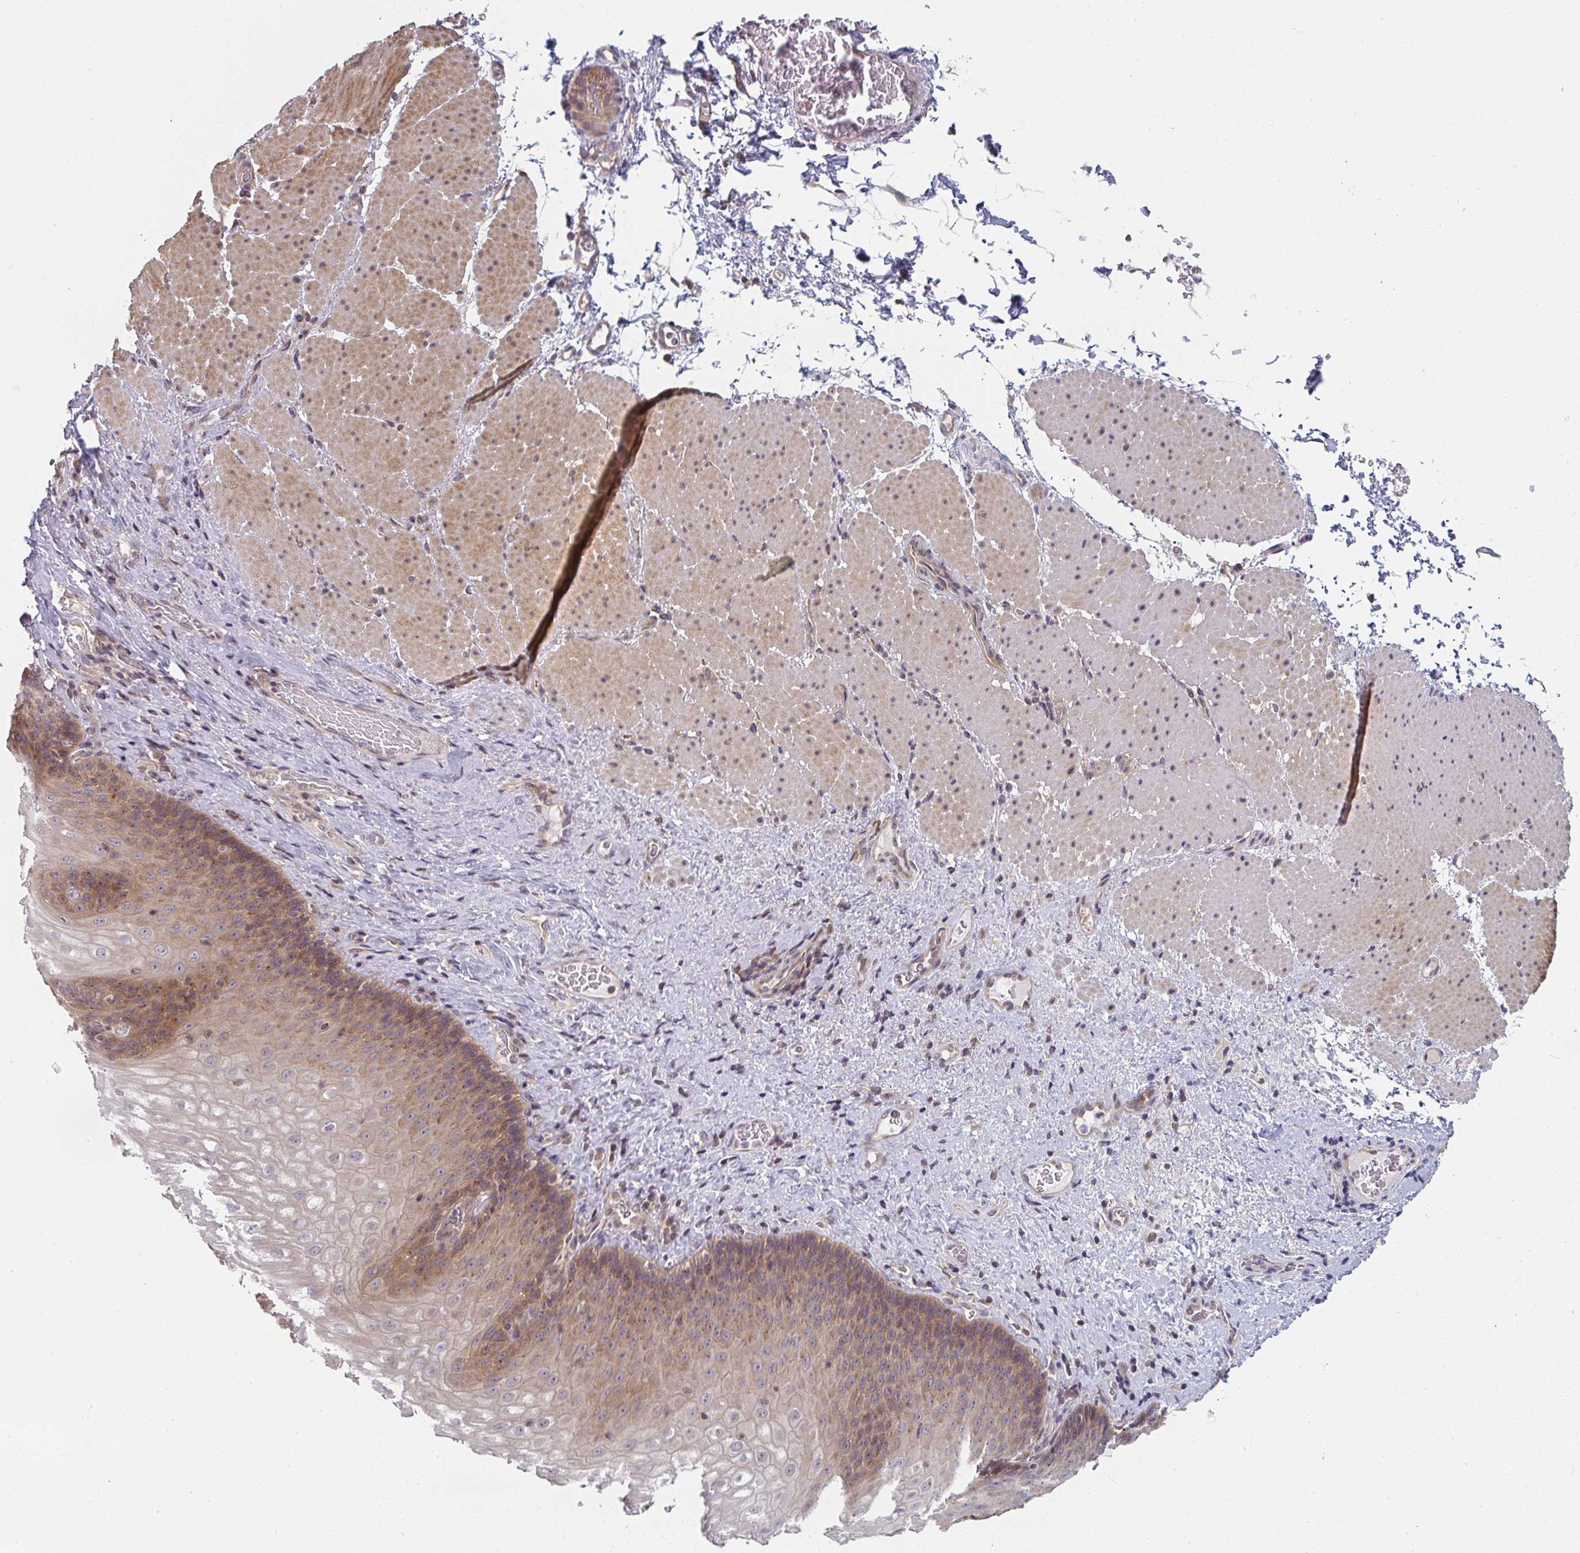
{"staining": {"intensity": "moderate", "quantity": "25%-75%", "location": "cytoplasmic/membranous,nuclear"}, "tissue": "esophagus", "cell_type": "Squamous epithelial cells", "image_type": "normal", "snomed": [{"axis": "morphology", "description": "Normal tissue, NOS"}, {"axis": "topography", "description": "Esophagus"}], "caption": "Protein analysis of unremarkable esophagus shows moderate cytoplasmic/membranous,nuclear staining in approximately 25%-75% of squamous epithelial cells.", "gene": "RANGRF", "patient": {"sex": "male", "age": 62}}